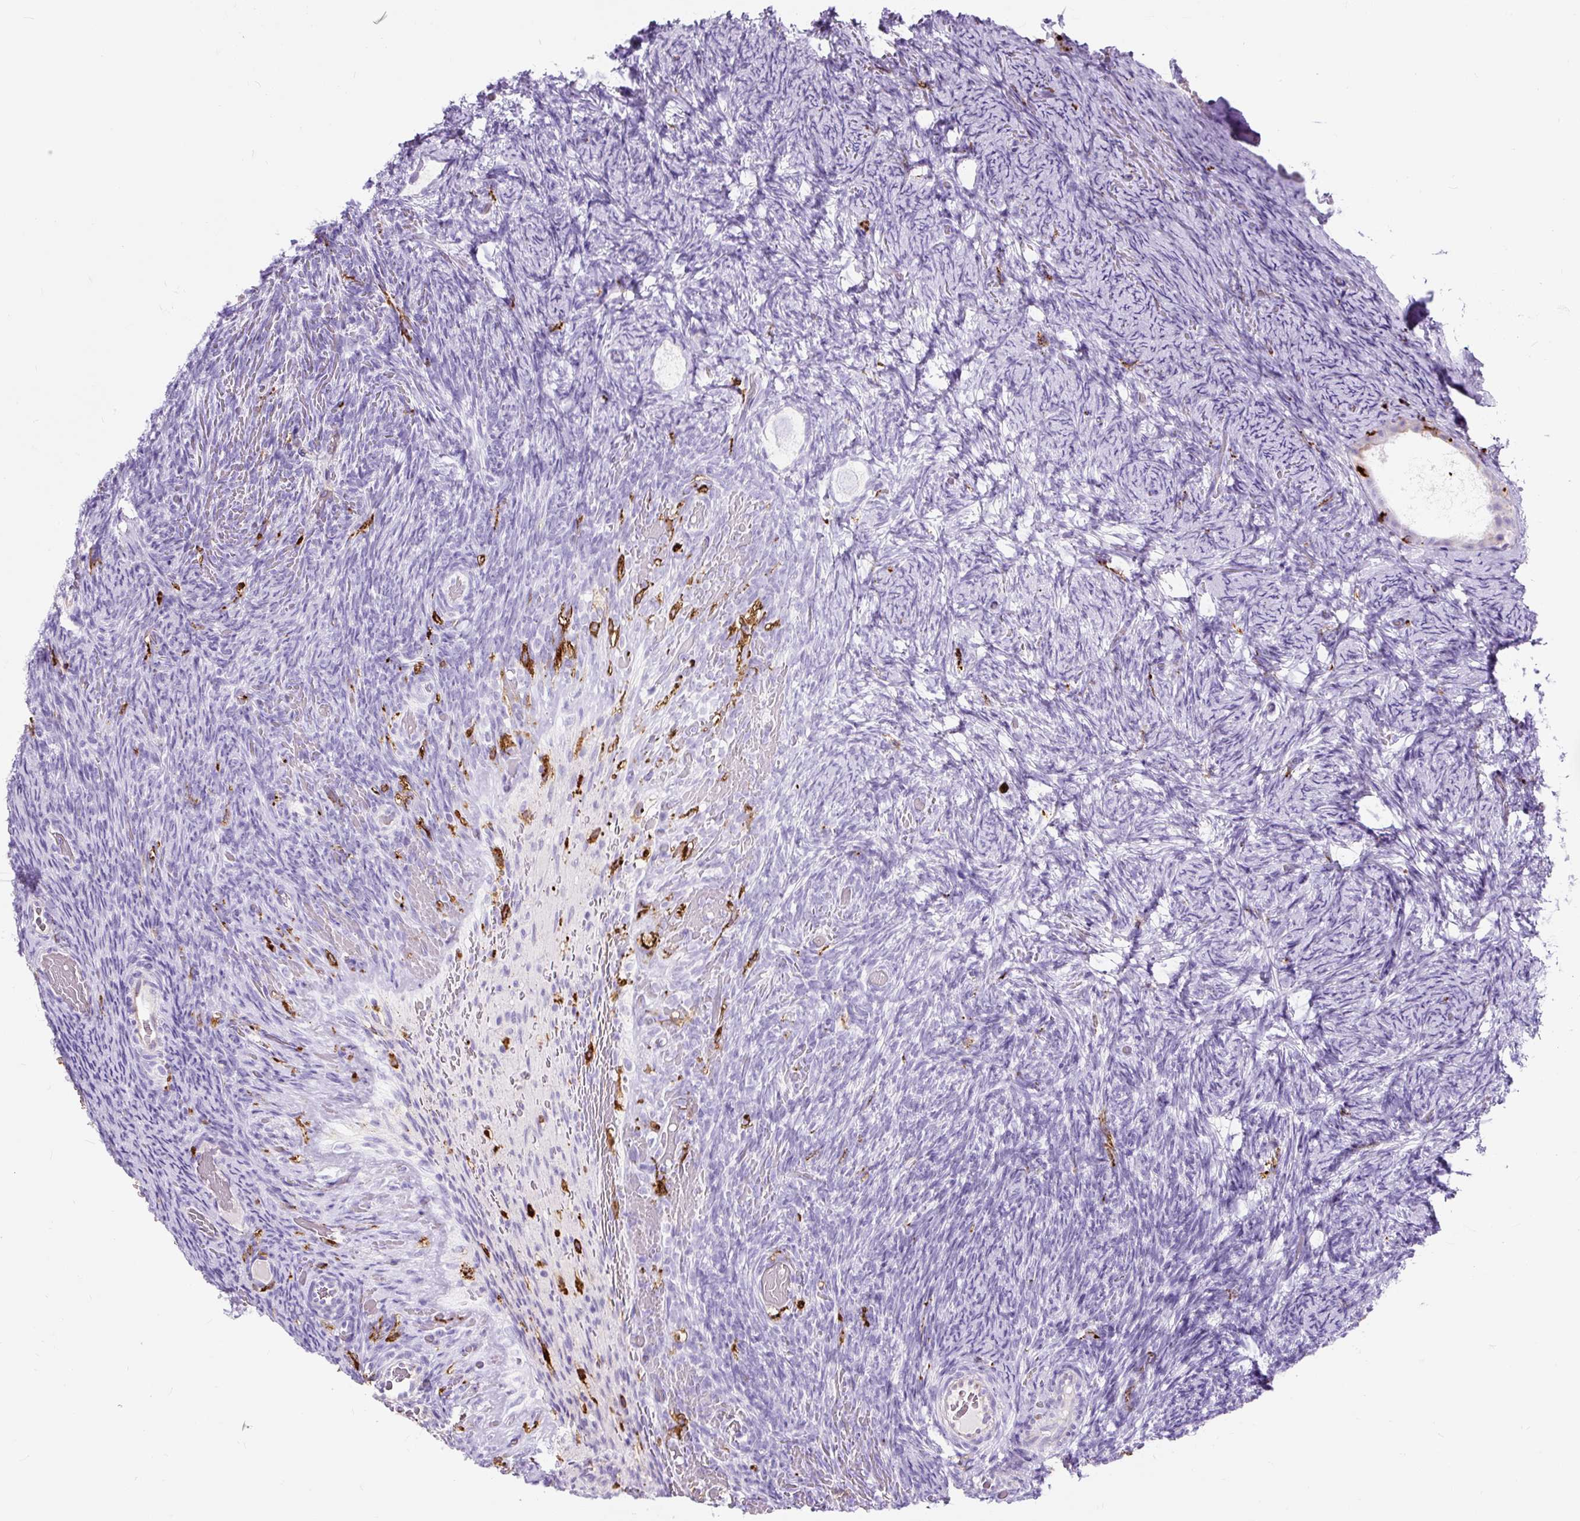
{"staining": {"intensity": "negative", "quantity": "none", "location": "none"}, "tissue": "ovary", "cell_type": "Follicle cells", "image_type": "normal", "snomed": [{"axis": "morphology", "description": "Normal tissue, NOS"}, {"axis": "topography", "description": "Ovary"}], "caption": "The histopathology image shows no significant expression in follicle cells of ovary. (DAB (3,3'-diaminobenzidine) IHC, high magnification).", "gene": "HLA", "patient": {"sex": "female", "age": 34}}